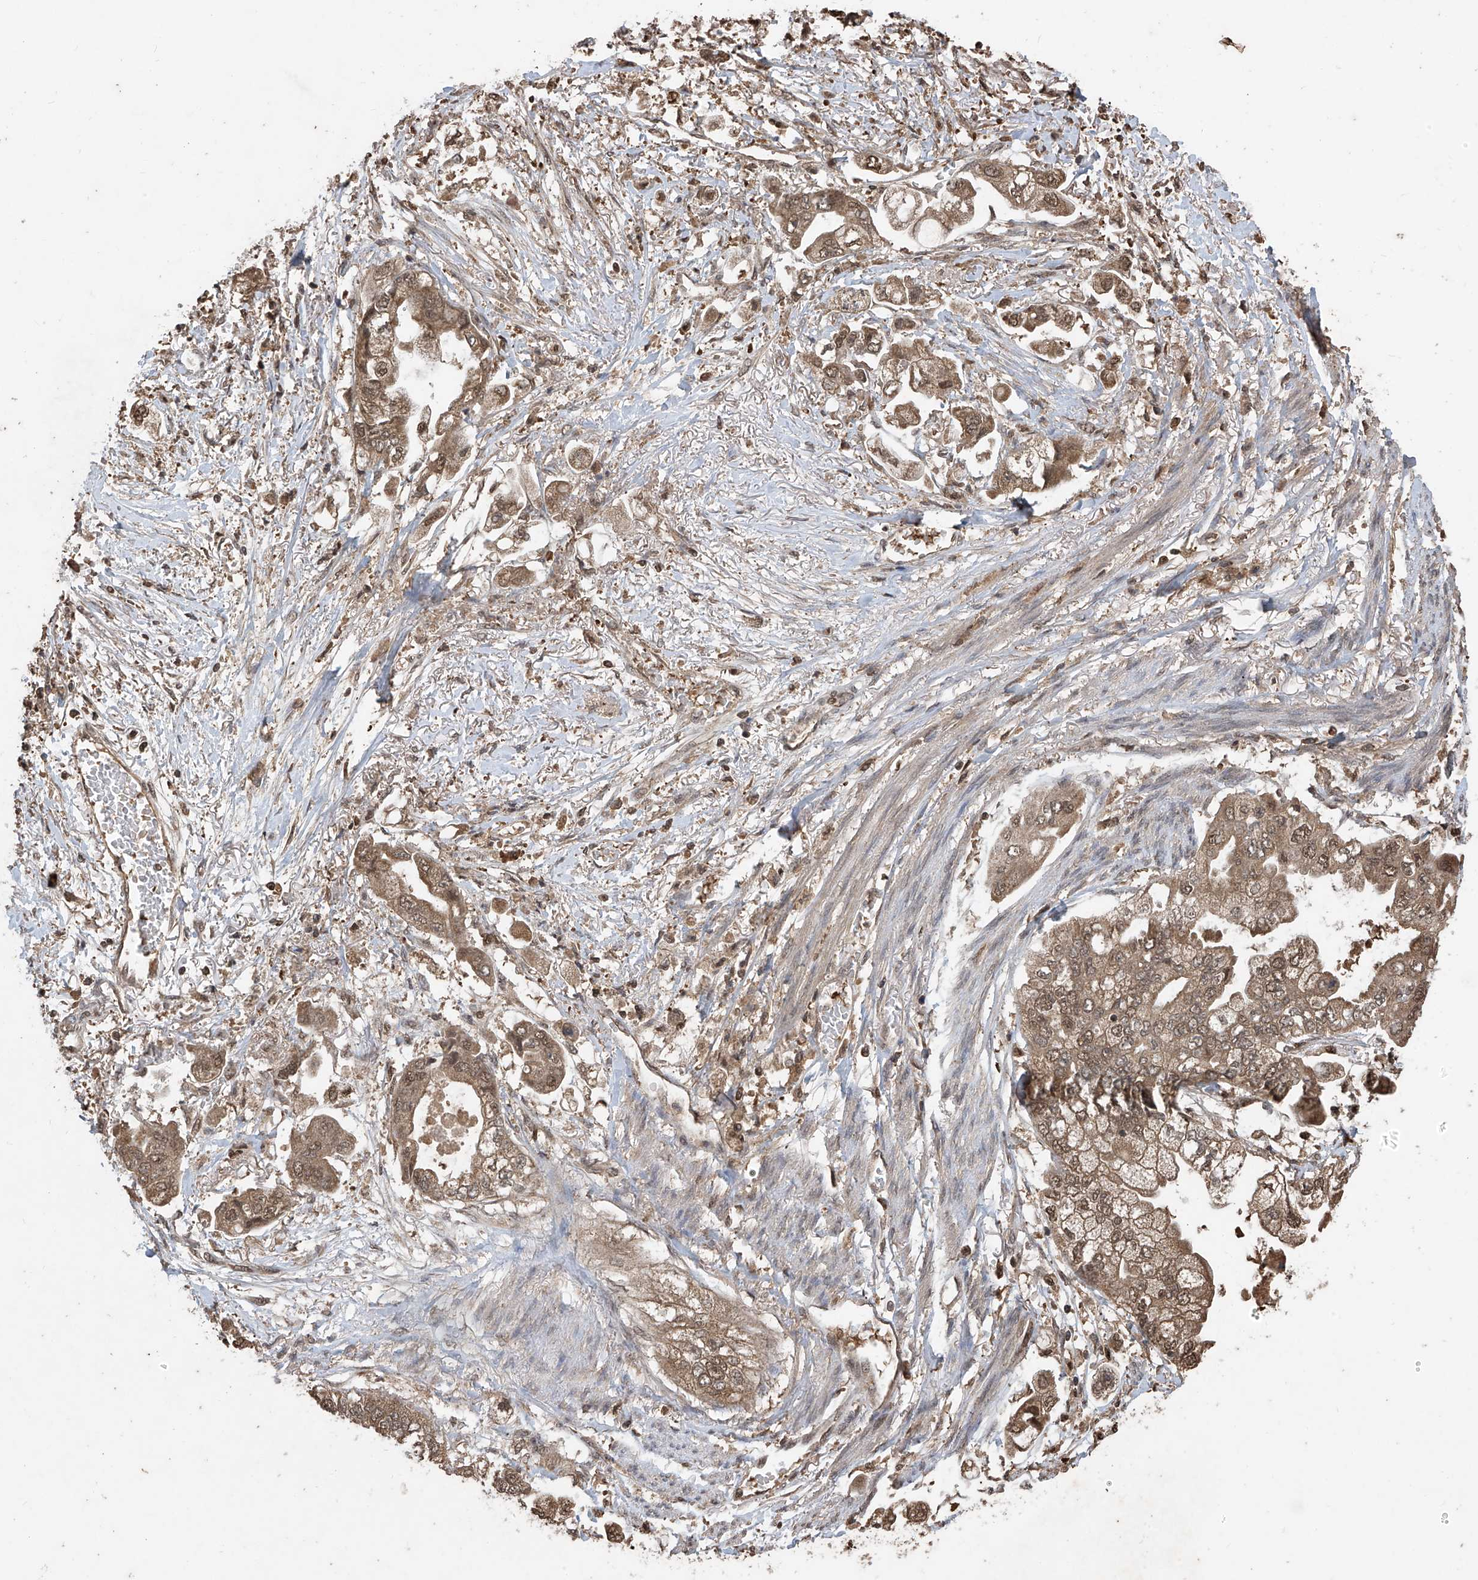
{"staining": {"intensity": "moderate", "quantity": ">75%", "location": "cytoplasmic/membranous,nuclear"}, "tissue": "stomach cancer", "cell_type": "Tumor cells", "image_type": "cancer", "snomed": [{"axis": "morphology", "description": "Adenocarcinoma, NOS"}, {"axis": "topography", "description": "Stomach"}], "caption": "Immunohistochemistry (IHC) image of neoplastic tissue: human stomach cancer (adenocarcinoma) stained using IHC demonstrates medium levels of moderate protein expression localized specifically in the cytoplasmic/membranous and nuclear of tumor cells, appearing as a cytoplasmic/membranous and nuclear brown color.", "gene": "PNPT1", "patient": {"sex": "male", "age": 62}}